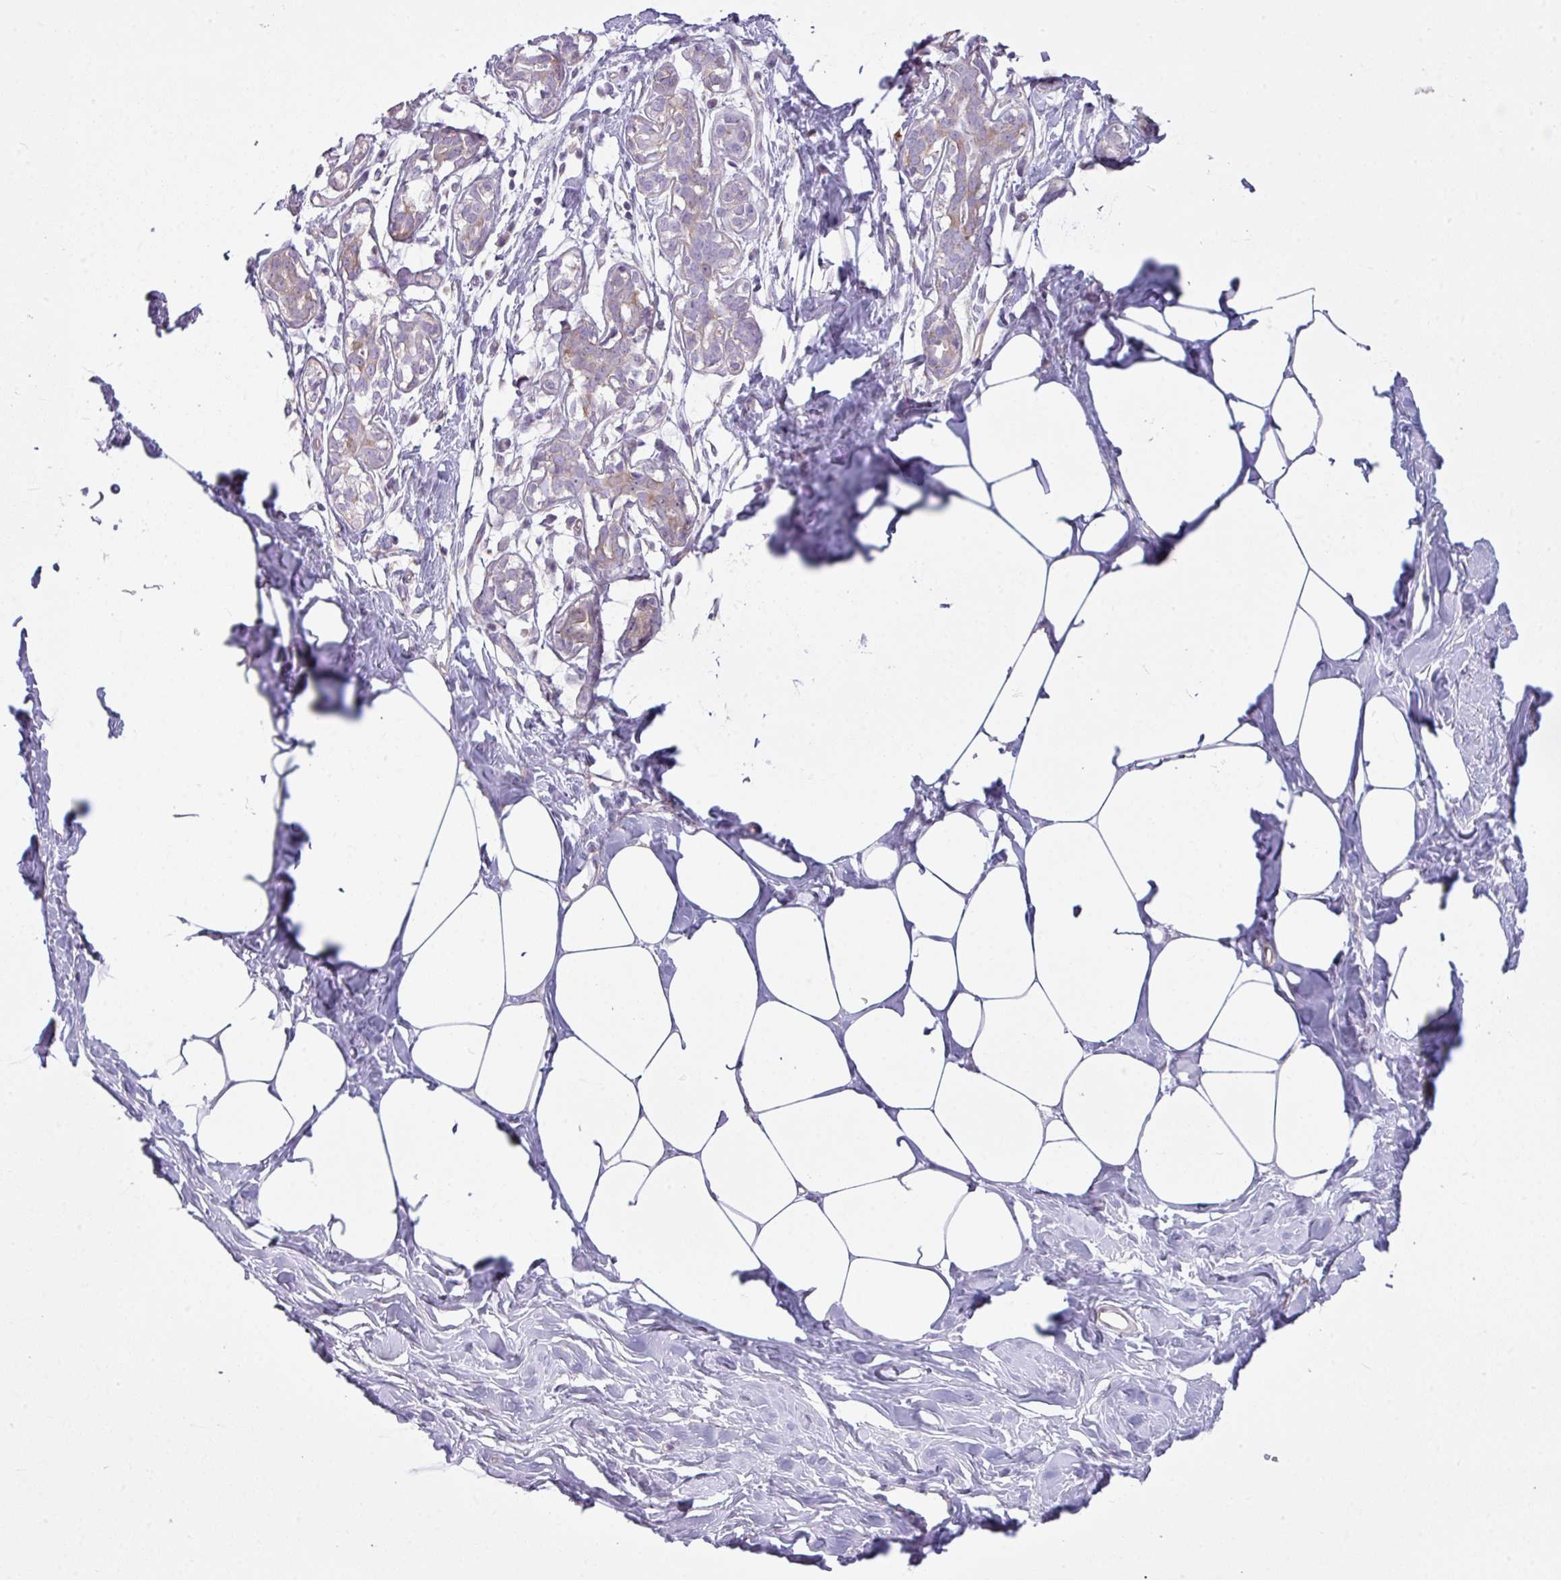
{"staining": {"intensity": "negative", "quantity": "none", "location": "none"}, "tissue": "breast", "cell_type": "Adipocytes", "image_type": "normal", "snomed": [{"axis": "morphology", "description": "Normal tissue, NOS"}, {"axis": "topography", "description": "Breast"}], "caption": "DAB (3,3'-diaminobenzidine) immunohistochemical staining of normal breast shows no significant expression in adipocytes.", "gene": "CAMK2A", "patient": {"sex": "female", "age": 27}}